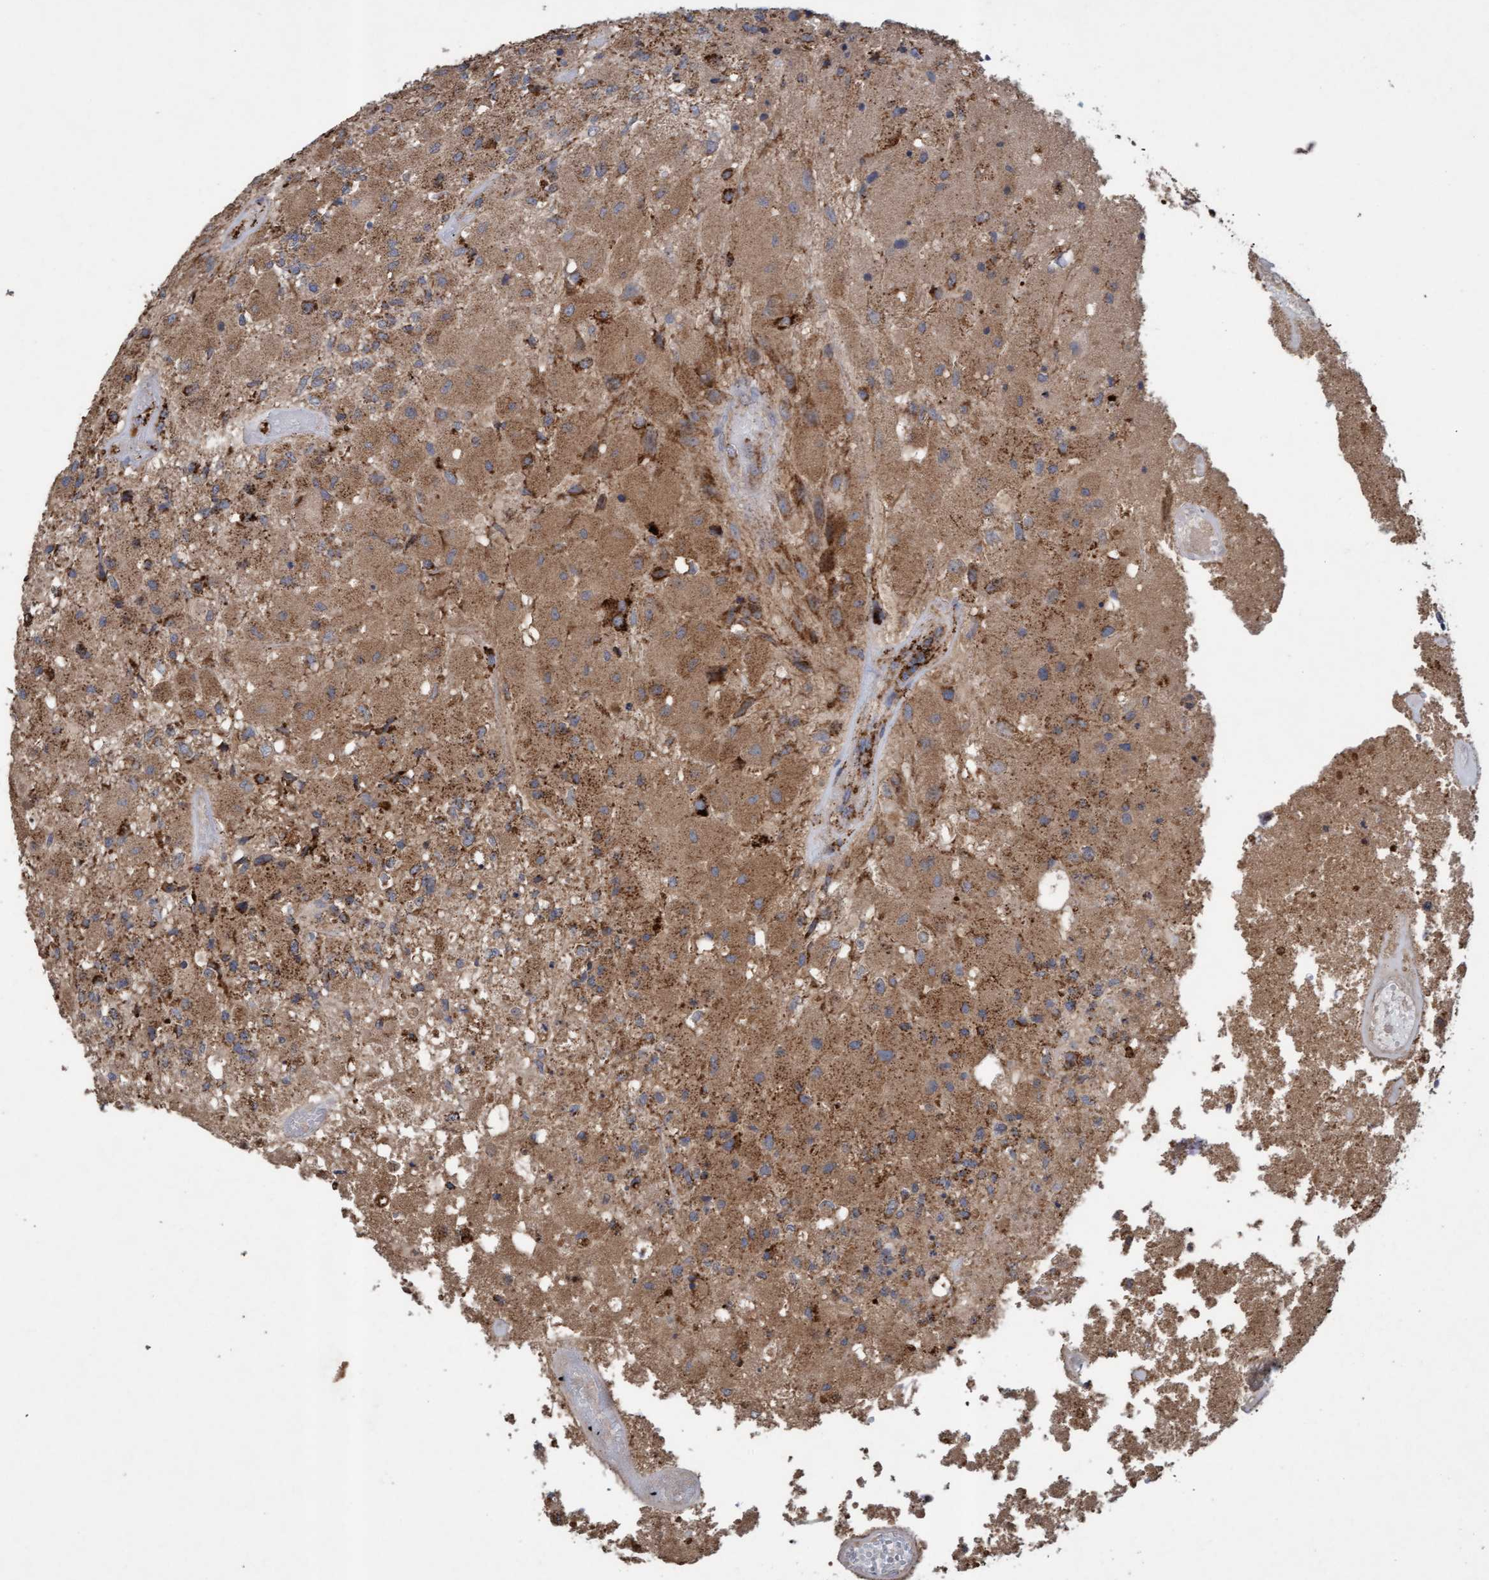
{"staining": {"intensity": "moderate", "quantity": ">75%", "location": "cytoplasmic/membranous"}, "tissue": "glioma", "cell_type": "Tumor cells", "image_type": "cancer", "snomed": [{"axis": "morphology", "description": "Normal tissue, NOS"}, {"axis": "morphology", "description": "Glioma, malignant, High grade"}, {"axis": "topography", "description": "Cerebral cortex"}], "caption": "DAB (3,3'-diaminobenzidine) immunohistochemical staining of malignant glioma (high-grade) demonstrates moderate cytoplasmic/membranous protein expression in about >75% of tumor cells. (DAB (3,3'-diaminobenzidine) = brown stain, brightfield microscopy at high magnification).", "gene": "ATPAF2", "patient": {"sex": "male", "age": 77}}